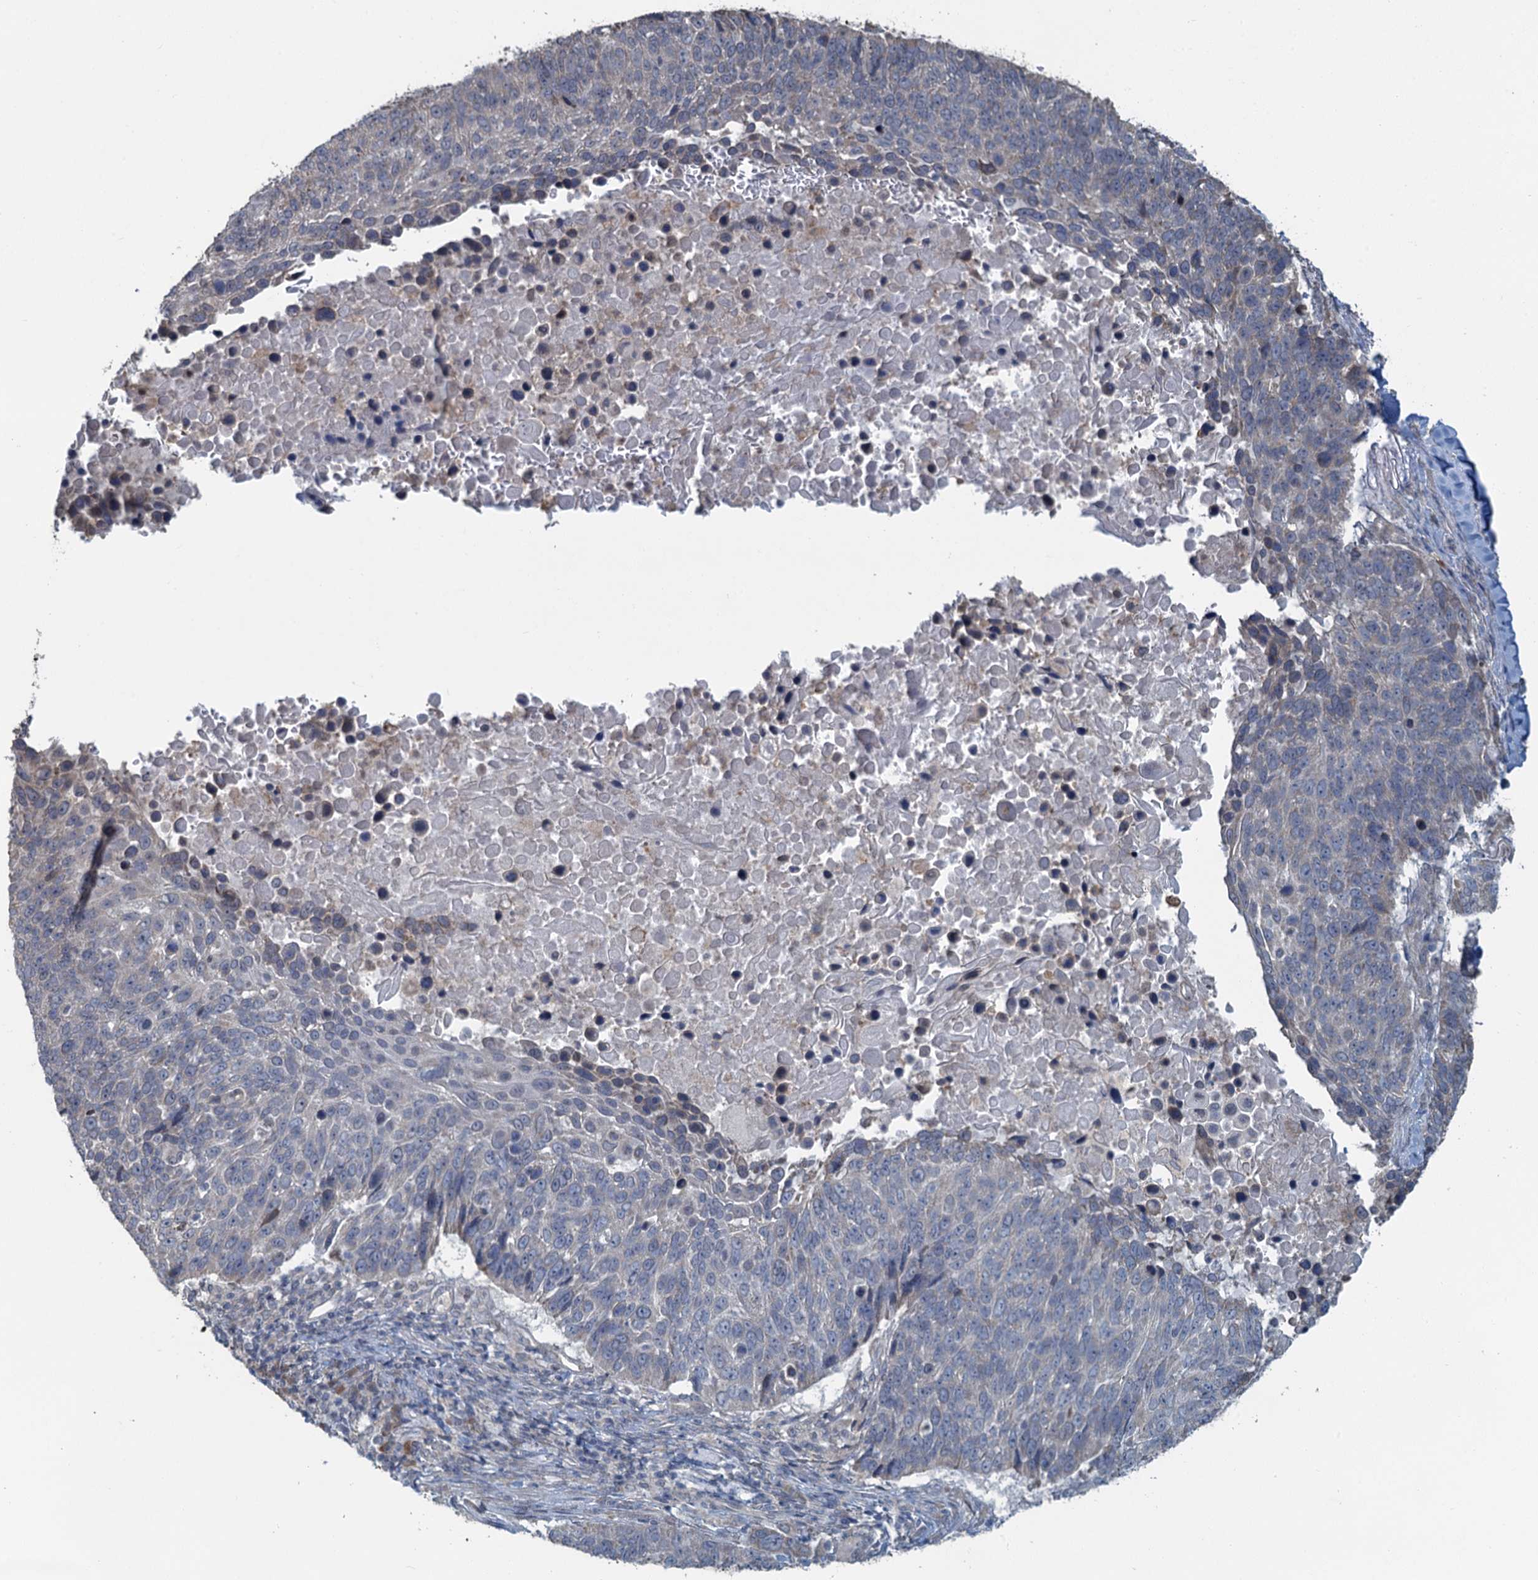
{"staining": {"intensity": "negative", "quantity": "none", "location": "none"}, "tissue": "lung cancer", "cell_type": "Tumor cells", "image_type": "cancer", "snomed": [{"axis": "morphology", "description": "Normal tissue, NOS"}, {"axis": "morphology", "description": "Squamous cell carcinoma, NOS"}, {"axis": "topography", "description": "Lymph node"}, {"axis": "topography", "description": "Lung"}], "caption": "Protein analysis of lung squamous cell carcinoma demonstrates no significant staining in tumor cells. (Stains: DAB (3,3'-diaminobenzidine) IHC with hematoxylin counter stain, Microscopy: brightfield microscopy at high magnification).", "gene": "TEX35", "patient": {"sex": "male", "age": 66}}